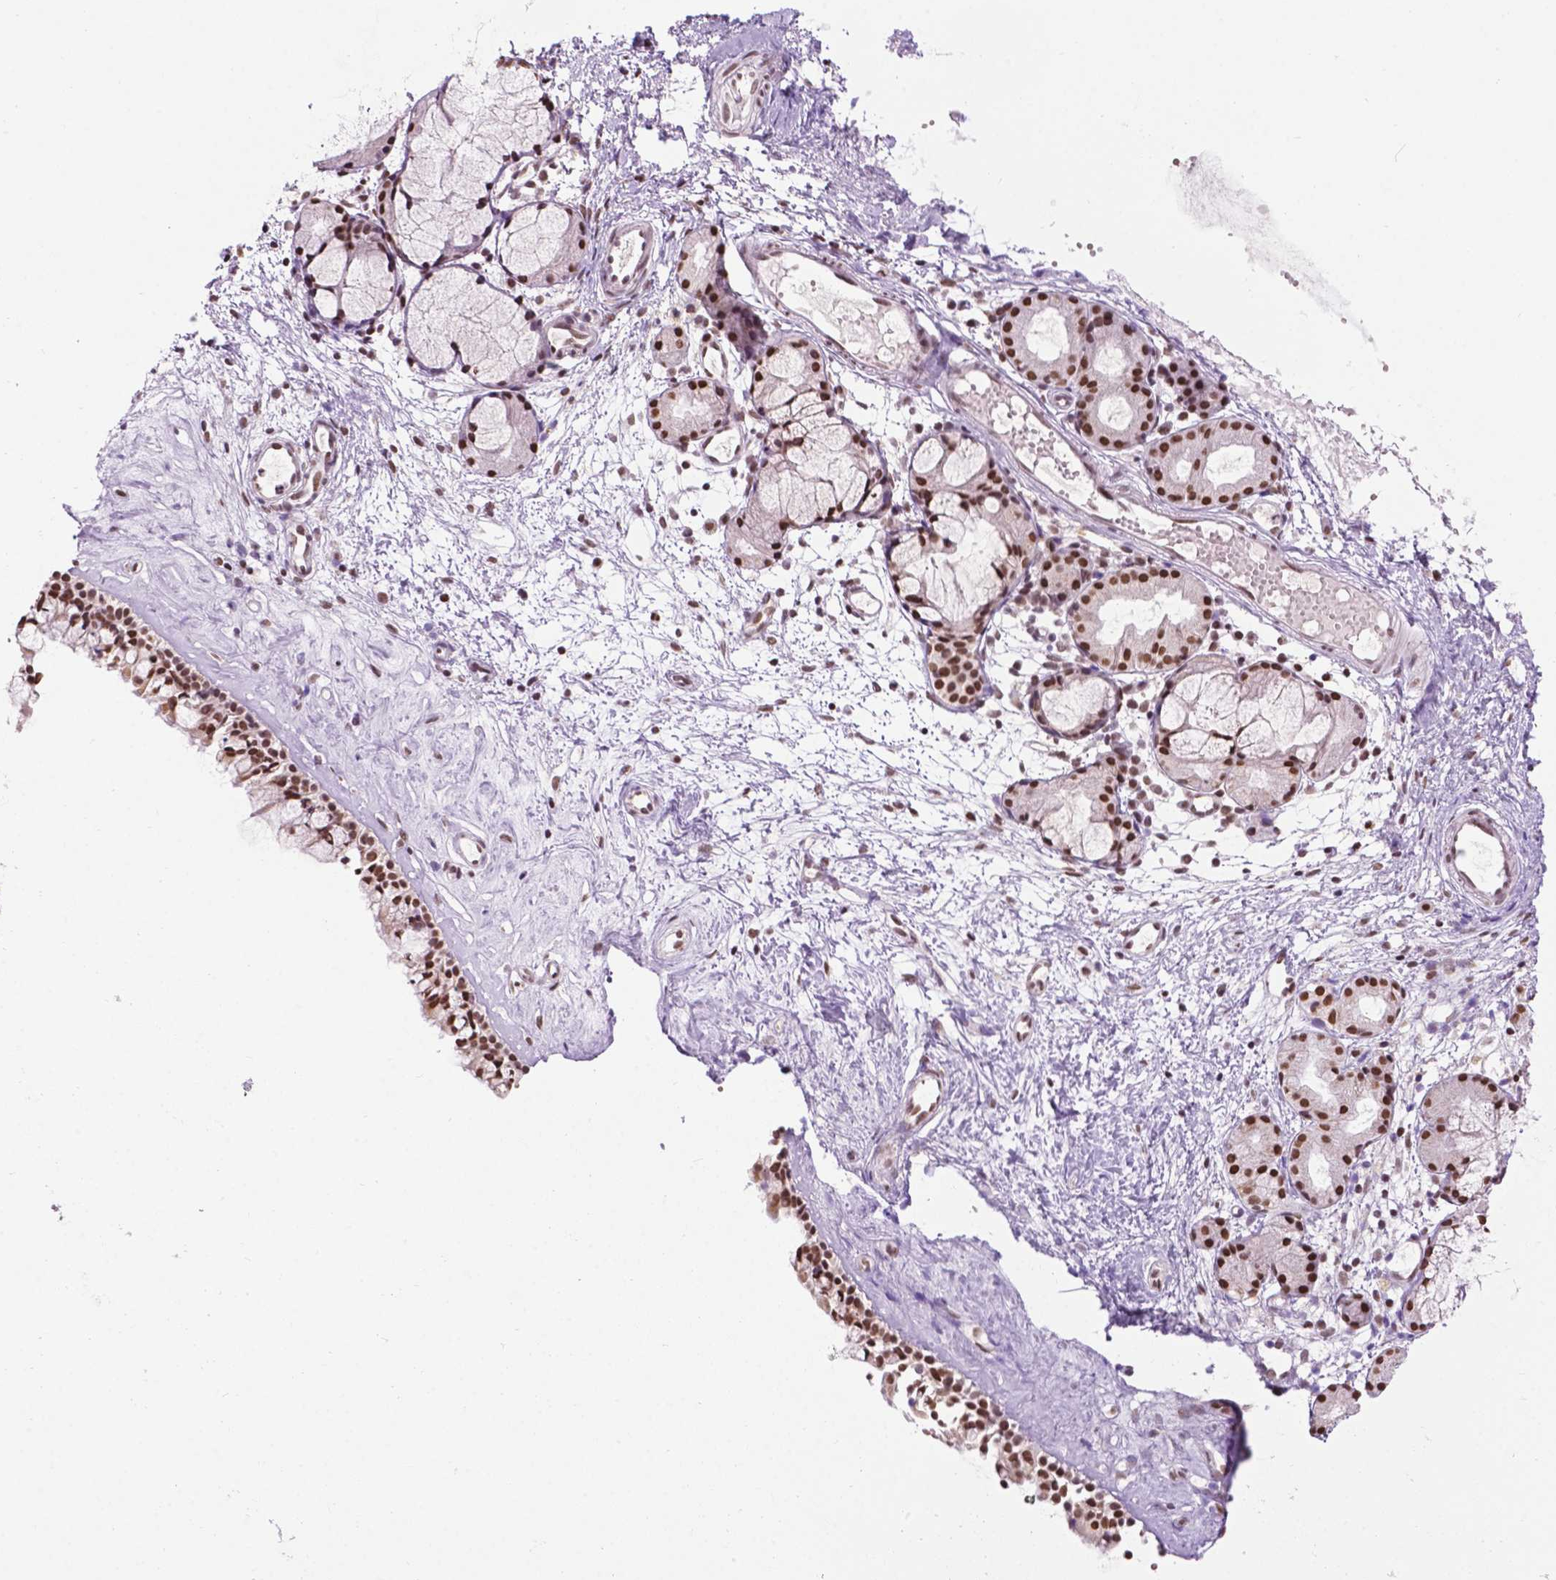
{"staining": {"intensity": "moderate", "quantity": ">75%", "location": "nuclear"}, "tissue": "nasopharynx", "cell_type": "Respiratory epithelial cells", "image_type": "normal", "snomed": [{"axis": "morphology", "description": "Normal tissue, NOS"}, {"axis": "topography", "description": "Nasopharynx"}], "caption": "Nasopharynx stained with a brown dye demonstrates moderate nuclear positive staining in about >75% of respiratory epithelial cells.", "gene": "COL23A1", "patient": {"sex": "female", "age": 52}}